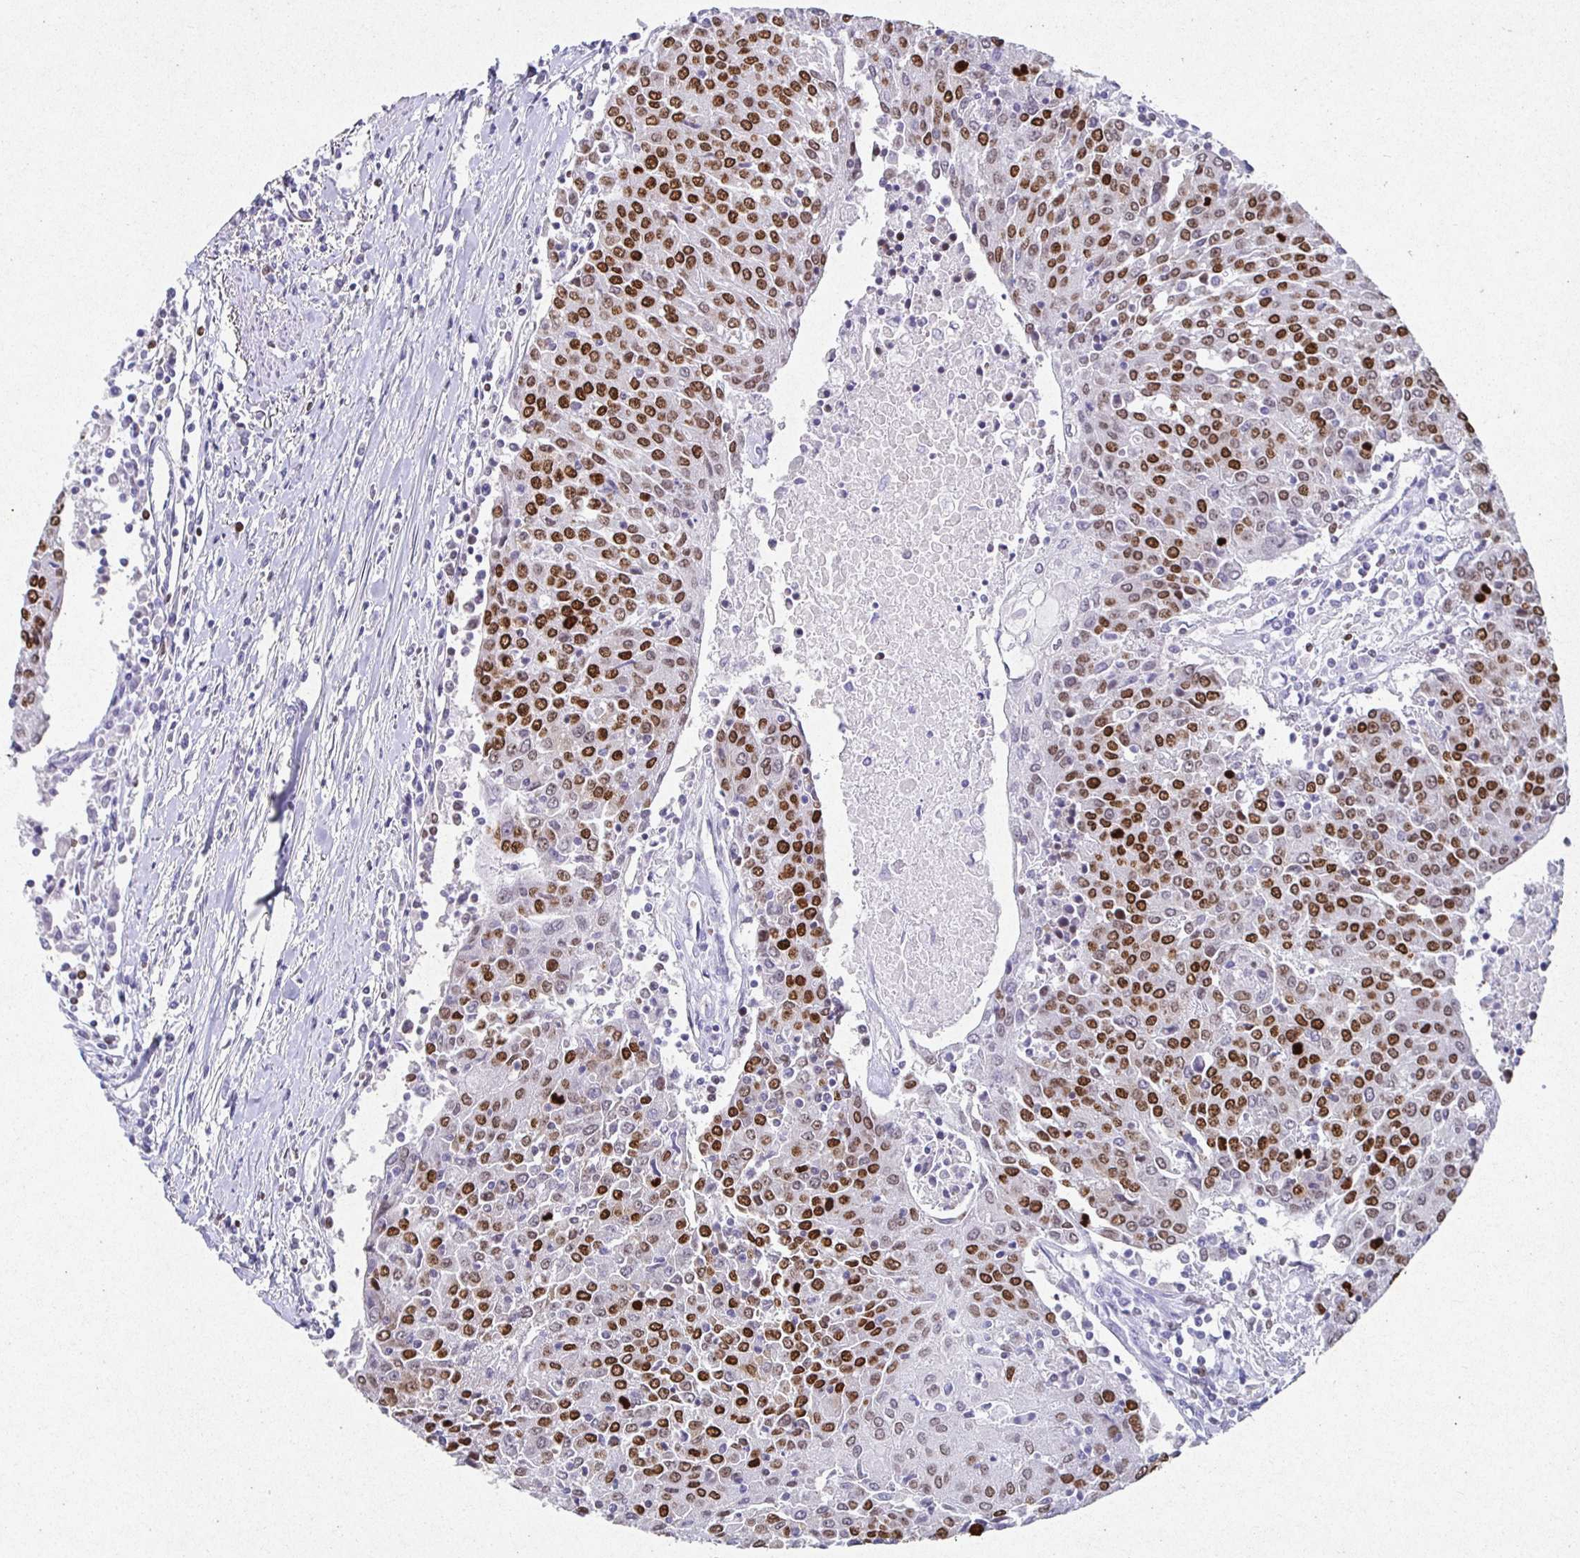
{"staining": {"intensity": "strong", "quantity": "25%-75%", "location": "nuclear"}, "tissue": "urothelial cancer", "cell_type": "Tumor cells", "image_type": "cancer", "snomed": [{"axis": "morphology", "description": "Urothelial carcinoma, High grade"}, {"axis": "topography", "description": "Urinary bladder"}], "caption": "Urothelial cancer stained with IHC demonstrates strong nuclear positivity in approximately 25%-75% of tumor cells.", "gene": "SATB1", "patient": {"sex": "female", "age": 85}}